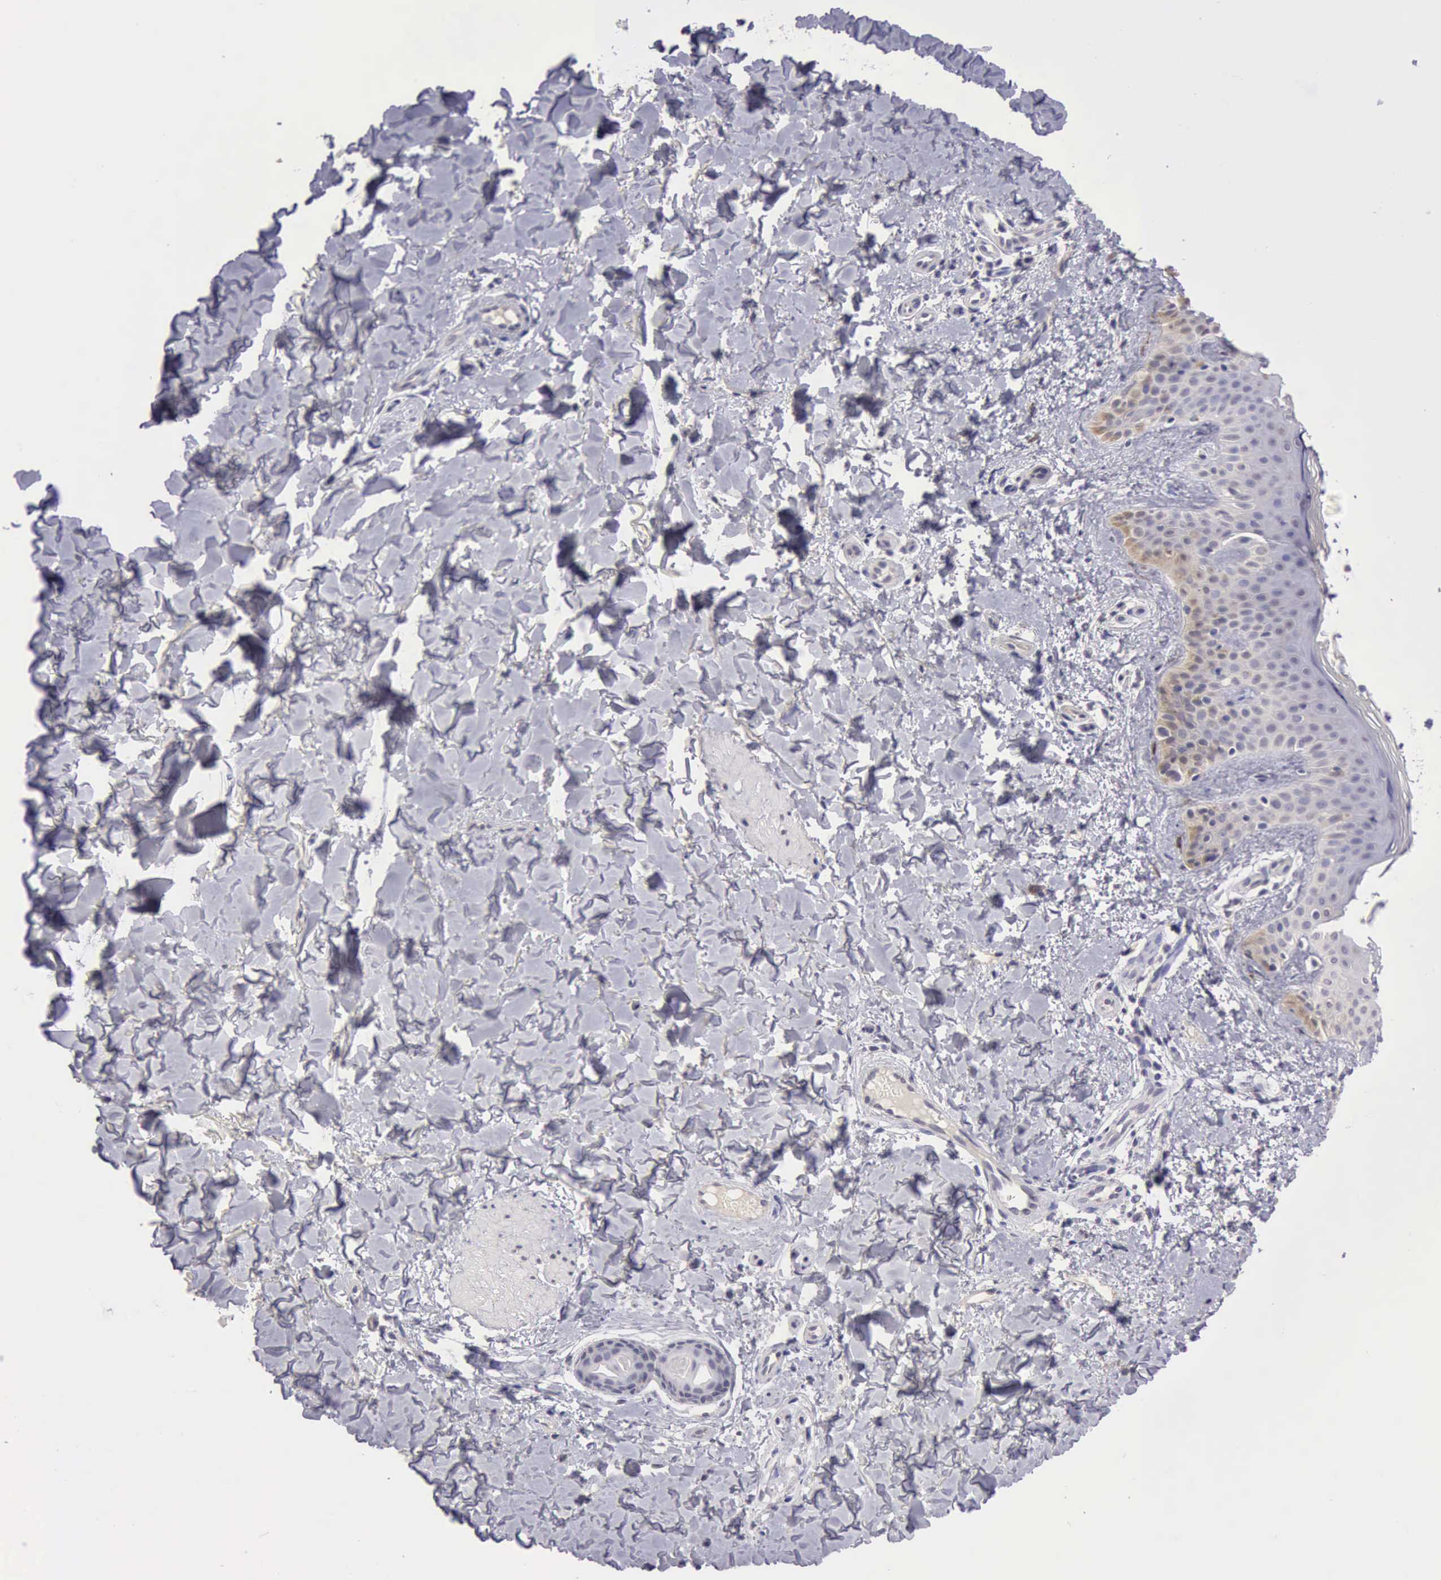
{"staining": {"intensity": "negative", "quantity": "none", "location": "none"}, "tissue": "skin", "cell_type": "Fibroblasts", "image_type": "normal", "snomed": [{"axis": "morphology", "description": "Normal tissue, NOS"}, {"axis": "topography", "description": "Skin"}], "caption": "This micrograph is of benign skin stained with immunohistochemistry (IHC) to label a protein in brown with the nuclei are counter-stained blue. There is no staining in fibroblasts. (Stains: DAB immunohistochemistry with hematoxylin counter stain, Microscopy: brightfield microscopy at high magnification).", "gene": "KCND1", "patient": {"sex": "male", "age": 32}}